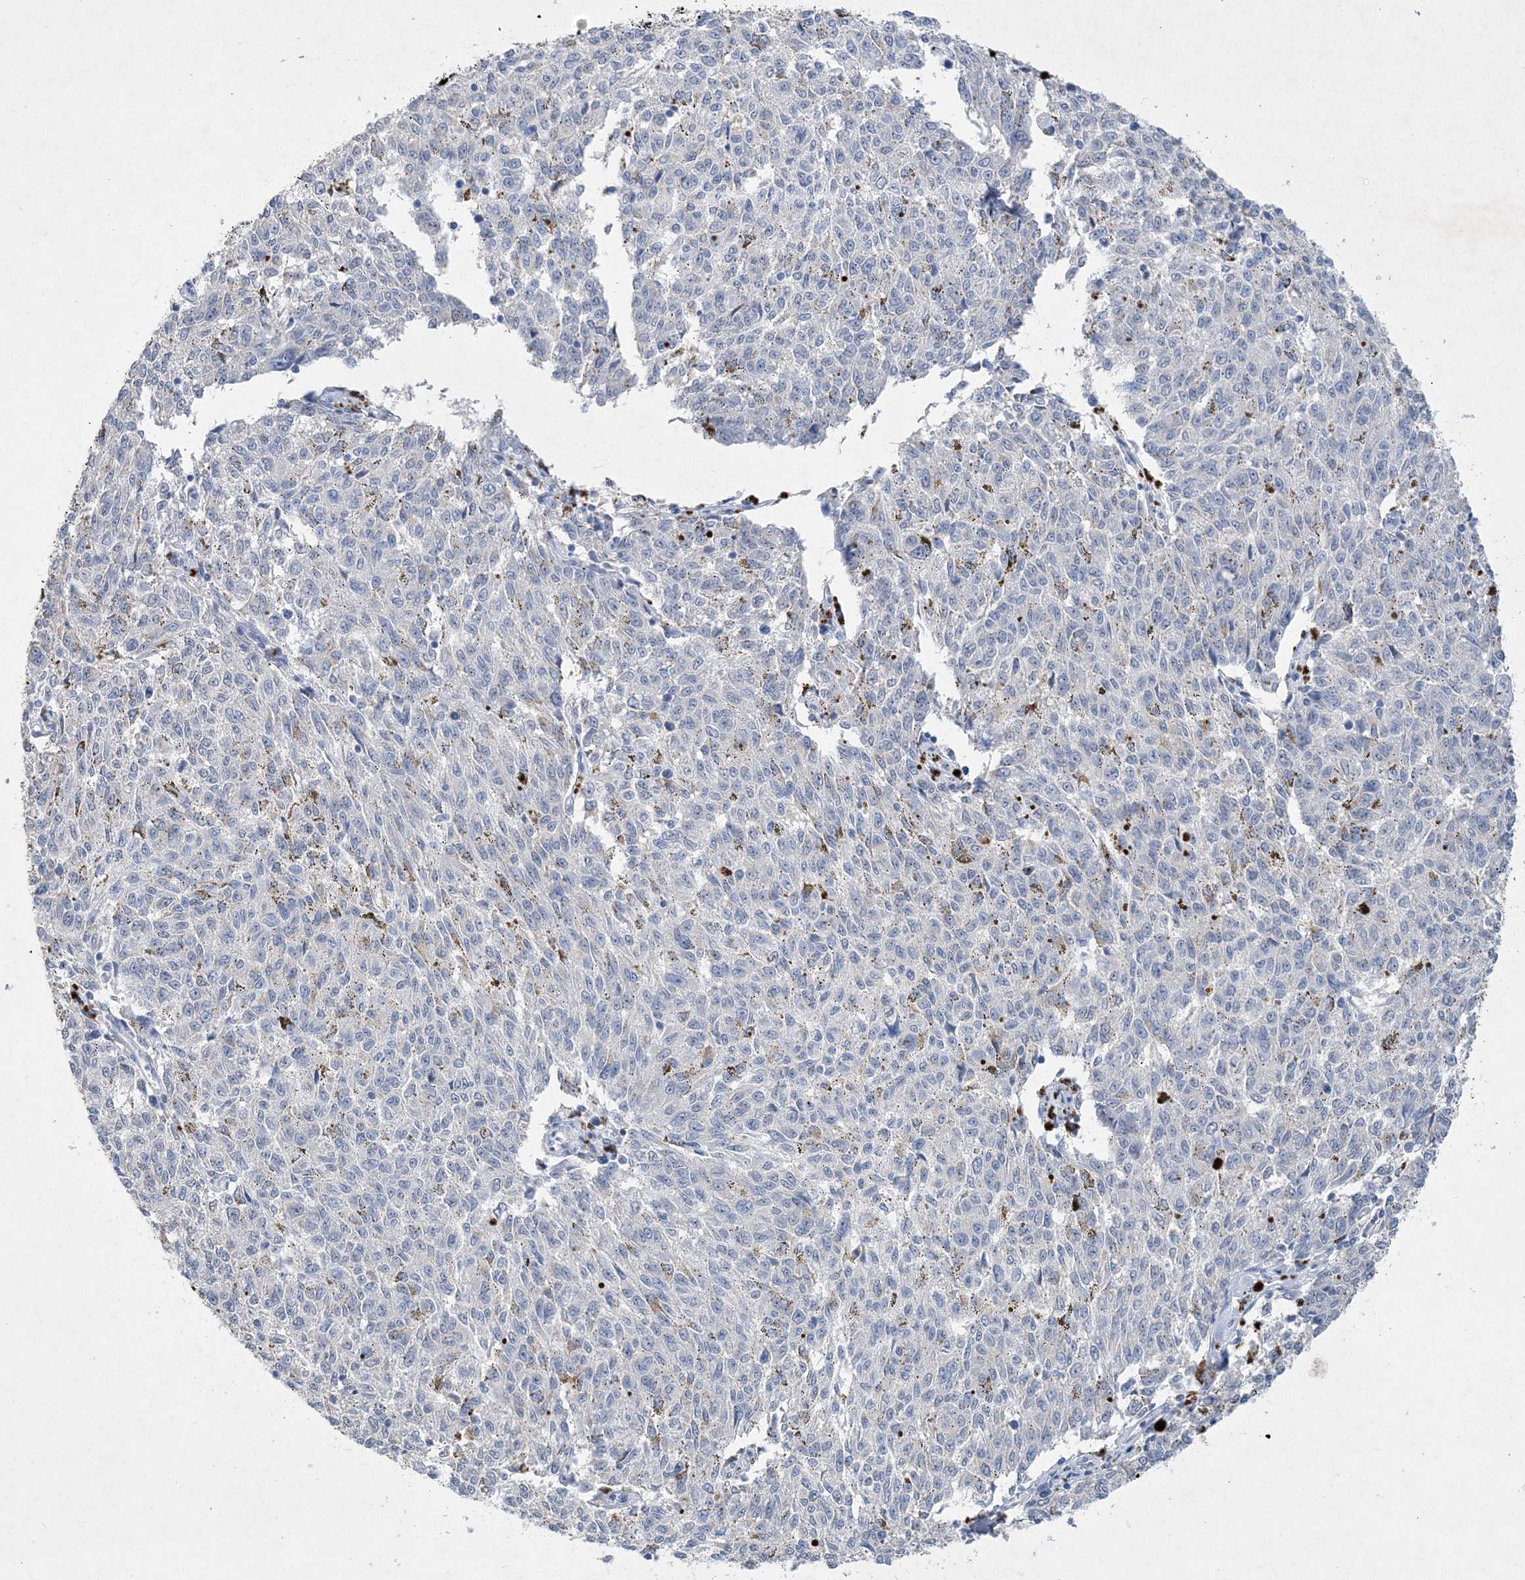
{"staining": {"intensity": "negative", "quantity": "none", "location": "none"}, "tissue": "melanoma", "cell_type": "Tumor cells", "image_type": "cancer", "snomed": [{"axis": "morphology", "description": "Malignant melanoma, NOS"}, {"axis": "topography", "description": "Skin"}], "caption": "This is an IHC photomicrograph of human melanoma. There is no staining in tumor cells.", "gene": "C11orf58", "patient": {"sex": "female", "age": 72}}